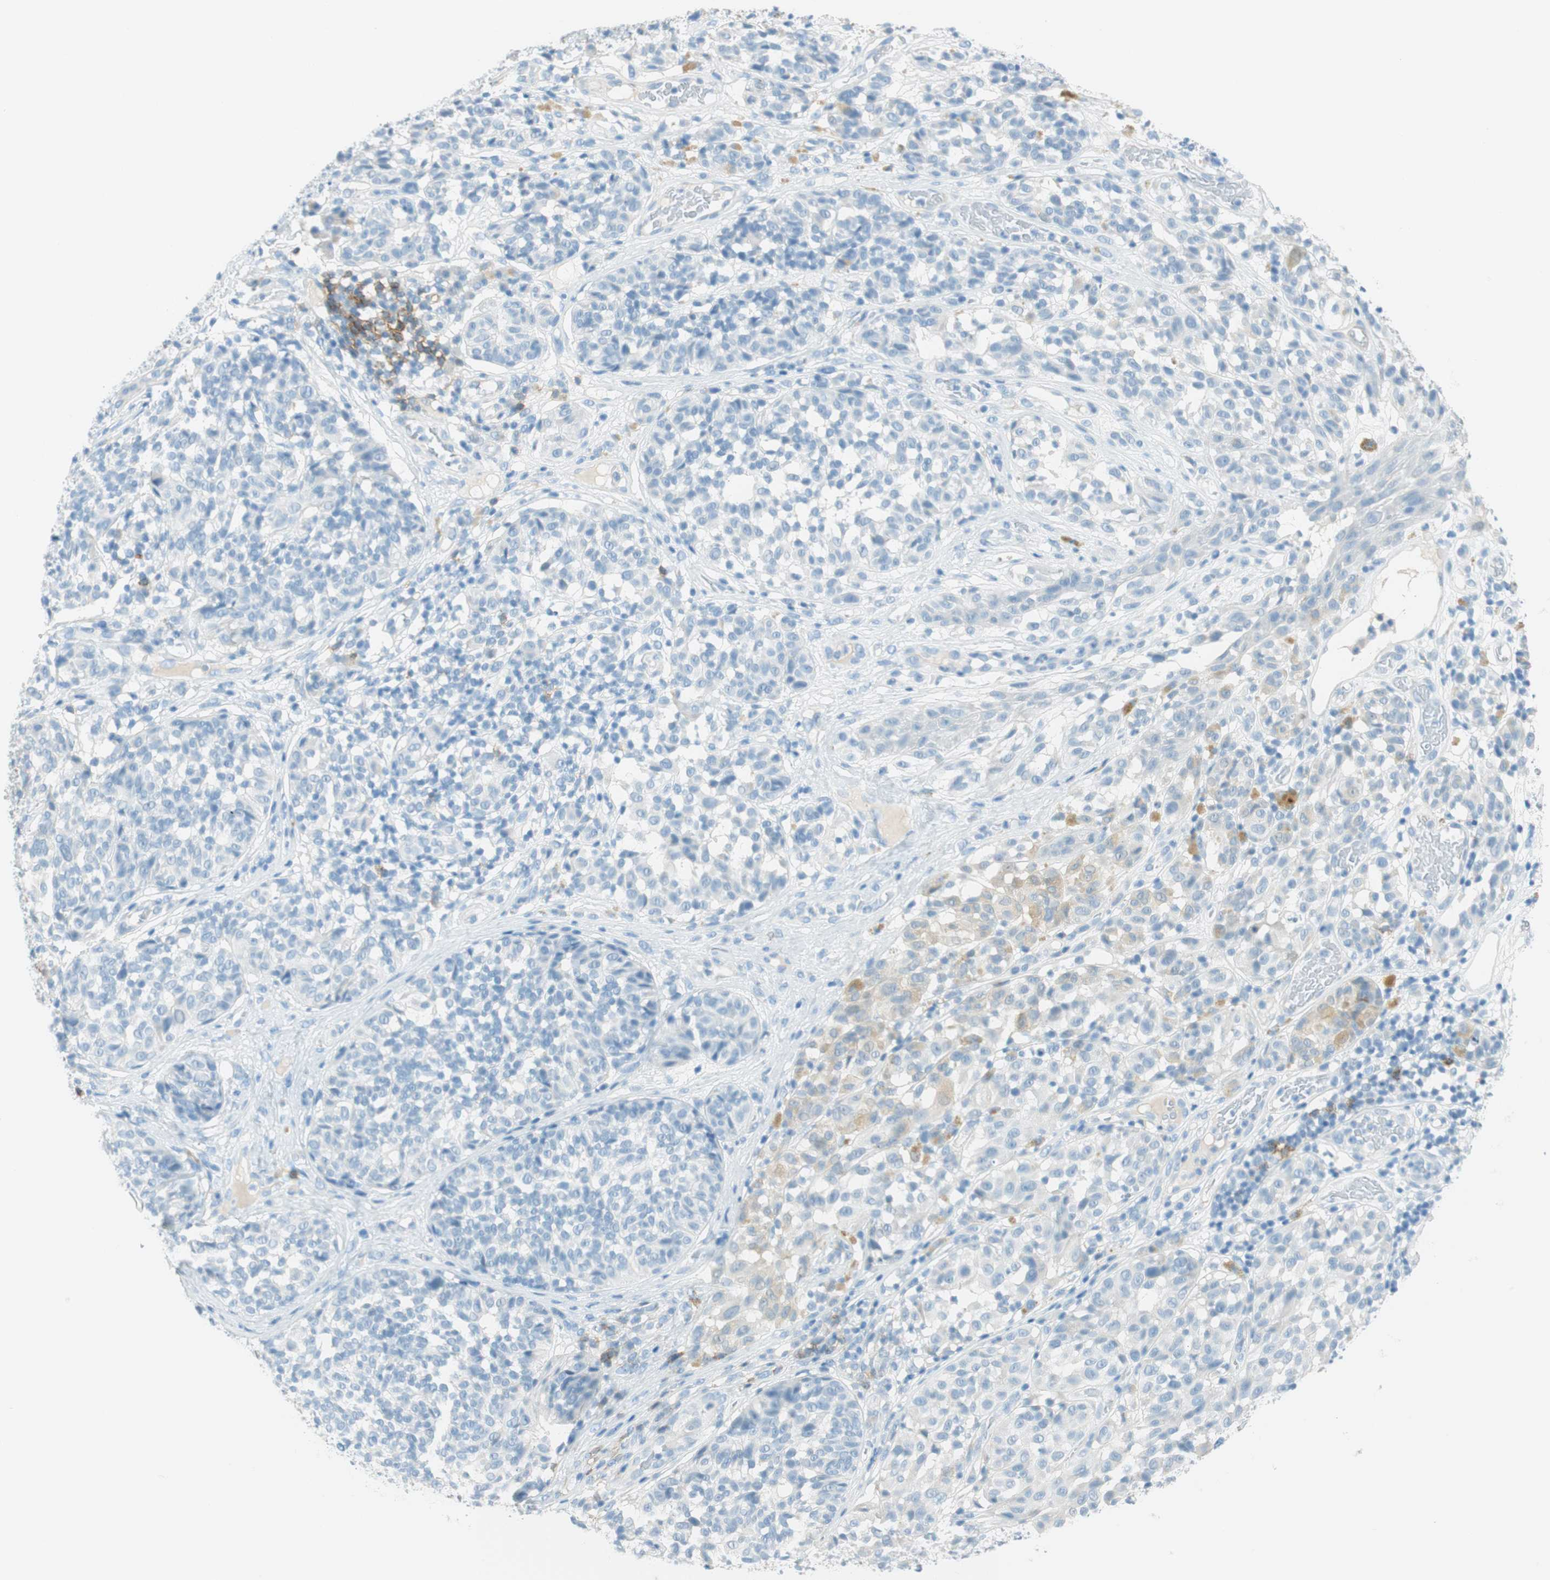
{"staining": {"intensity": "negative", "quantity": "none", "location": "none"}, "tissue": "melanoma", "cell_type": "Tumor cells", "image_type": "cancer", "snomed": [{"axis": "morphology", "description": "Malignant melanoma, NOS"}, {"axis": "topography", "description": "Skin"}], "caption": "High magnification brightfield microscopy of malignant melanoma stained with DAB (3,3'-diaminobenzidine) (brown) and counterstained with hematoxylin (blue): tumor cells show no significant staining.", "gene": "TNFRSF13C", "patient": {"sex": "female", "age": 46}}